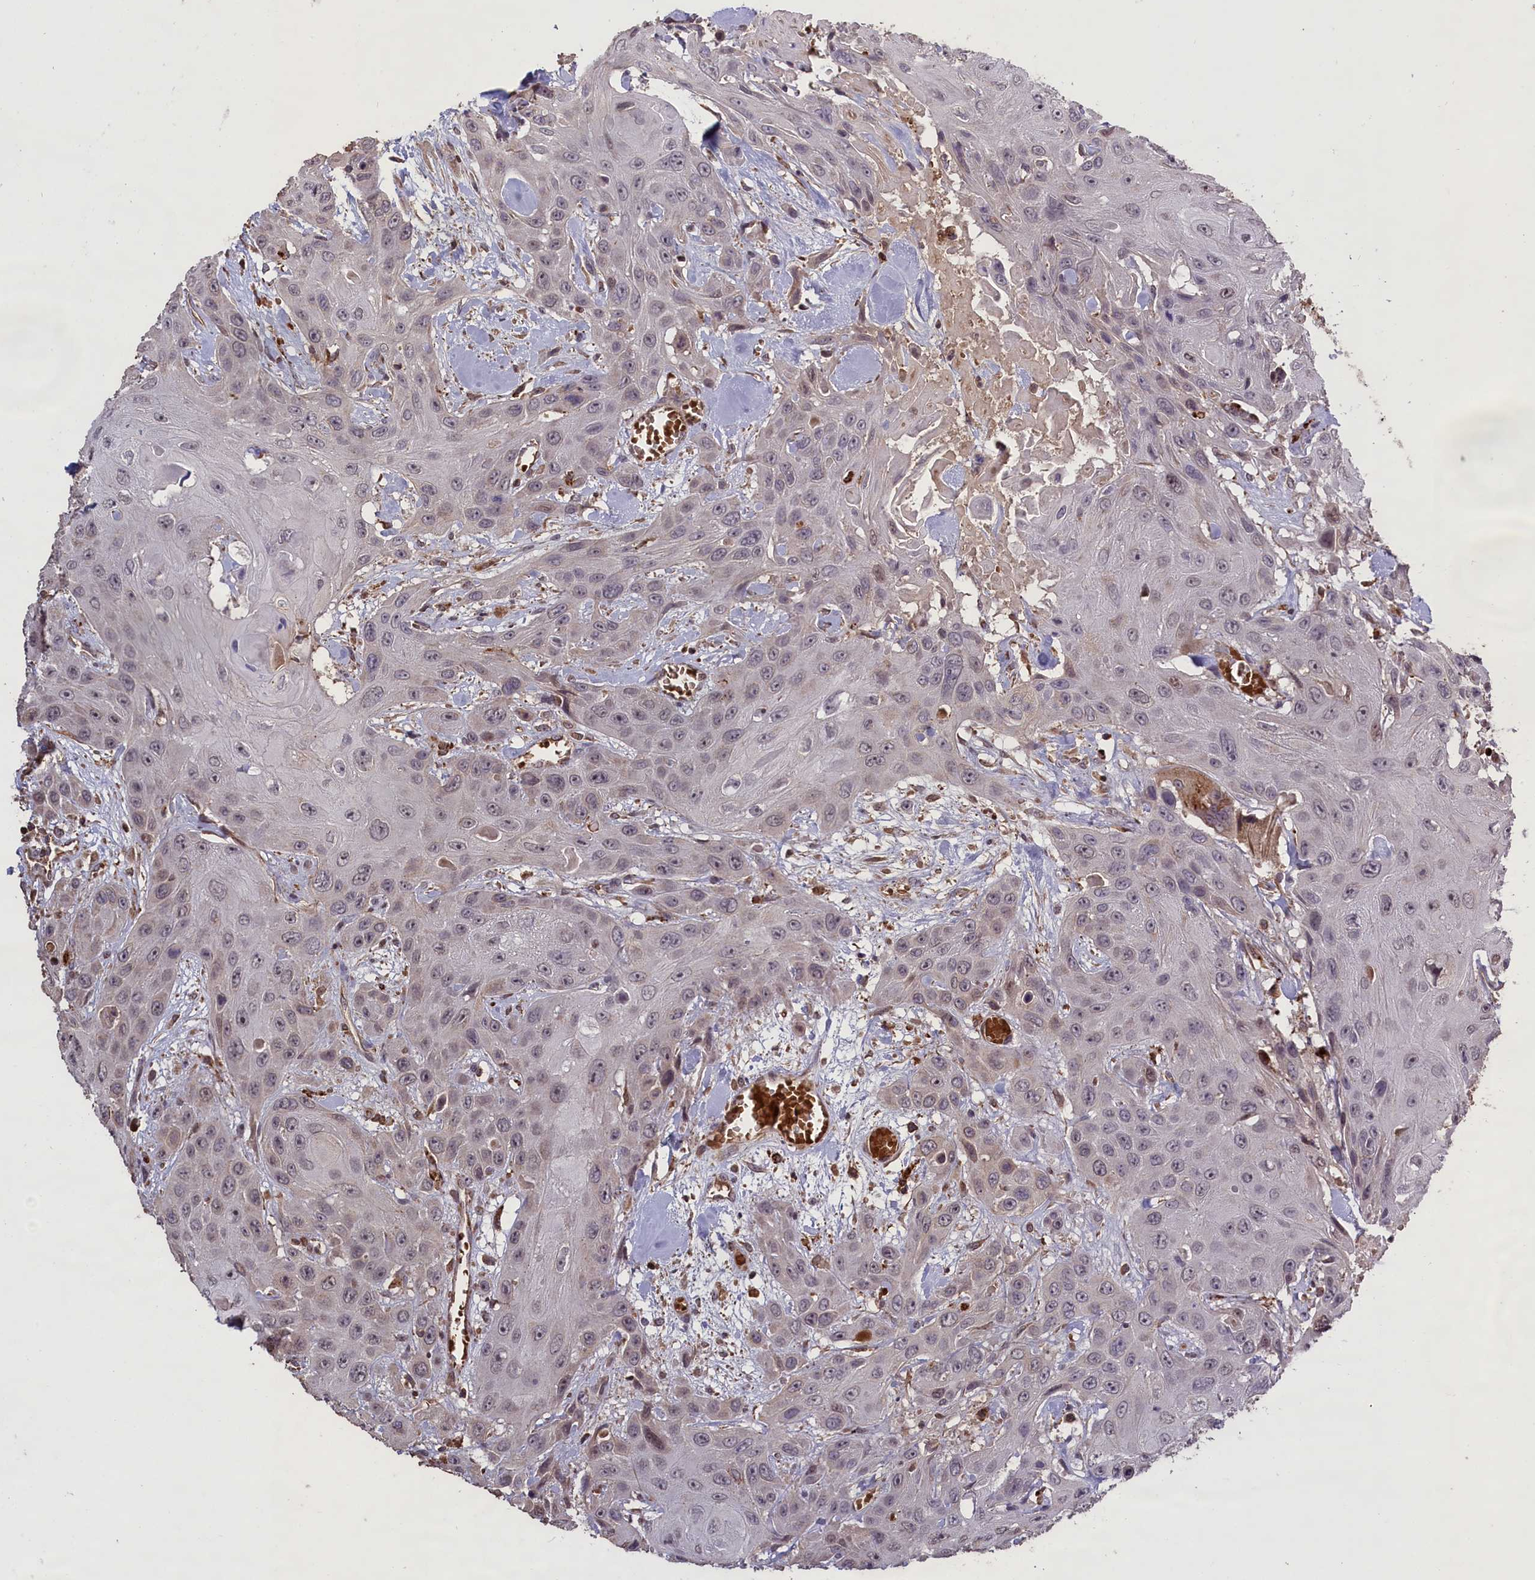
{"staining": {"intensity": "negative", "quantity": "none", "location": "none"}, "tissue": "head and neck cancer", "cell_type": "Tumor cells", "image_type": "cancer", "snomed": [{"axis": "morphology", "description": "Squamous cell carcinoma, NOS"}, {"axis": "topography", "description": "Head-Neck"}], "caption": "Photomicrograph shows no significant protein expression in tumor cells of head and neck squamous cell carcinoma.", "gene": "CLRN2", "patient": {"sex": "male", "age": 81}}